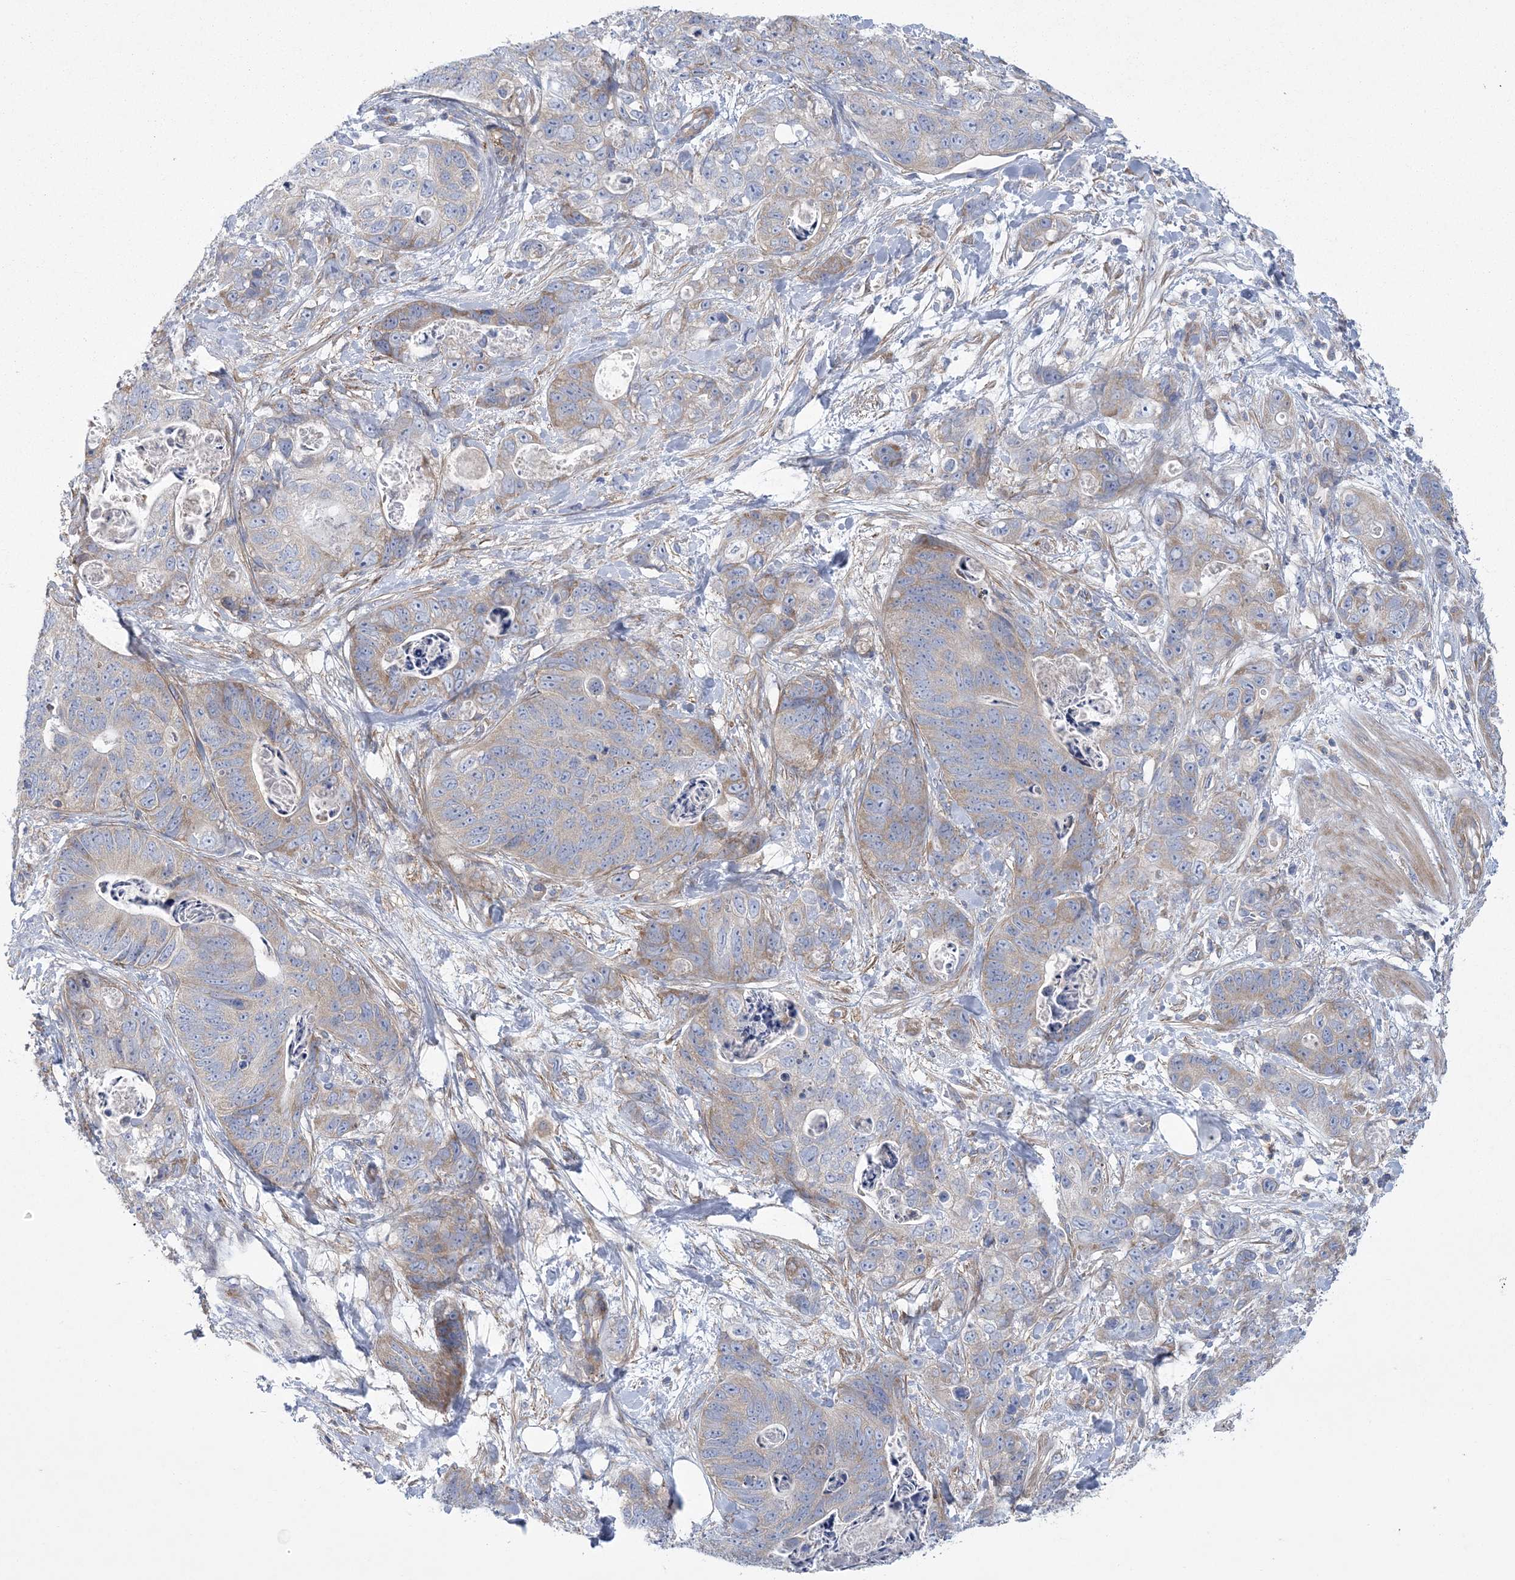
{"staining": {"intensity": "weak", "quantity": "25%-75%", "location": "cytoplasmic/membranous"}, "tissue": "stomach cancer", "cell_type": "Tumor cells", "image_type": "cancer", "snomed": [{"axis": "morphology", "description": "Normal tissue, NOS"}, {"axis": "morphology", "description": "Adenocarcinoma, NOS"}, {"axis": "topography", "description": "Stomach"}], "caption": "High-power microscopy captured an immunohistochemistry micrograph of stomach cancer (adenocarcinoma), revealing weak cytoplasmic/membranous staining in about 25%-75% of tumor cells.", "gene": "ARSJ", "patient": {"sex": "female", "age": 89}}